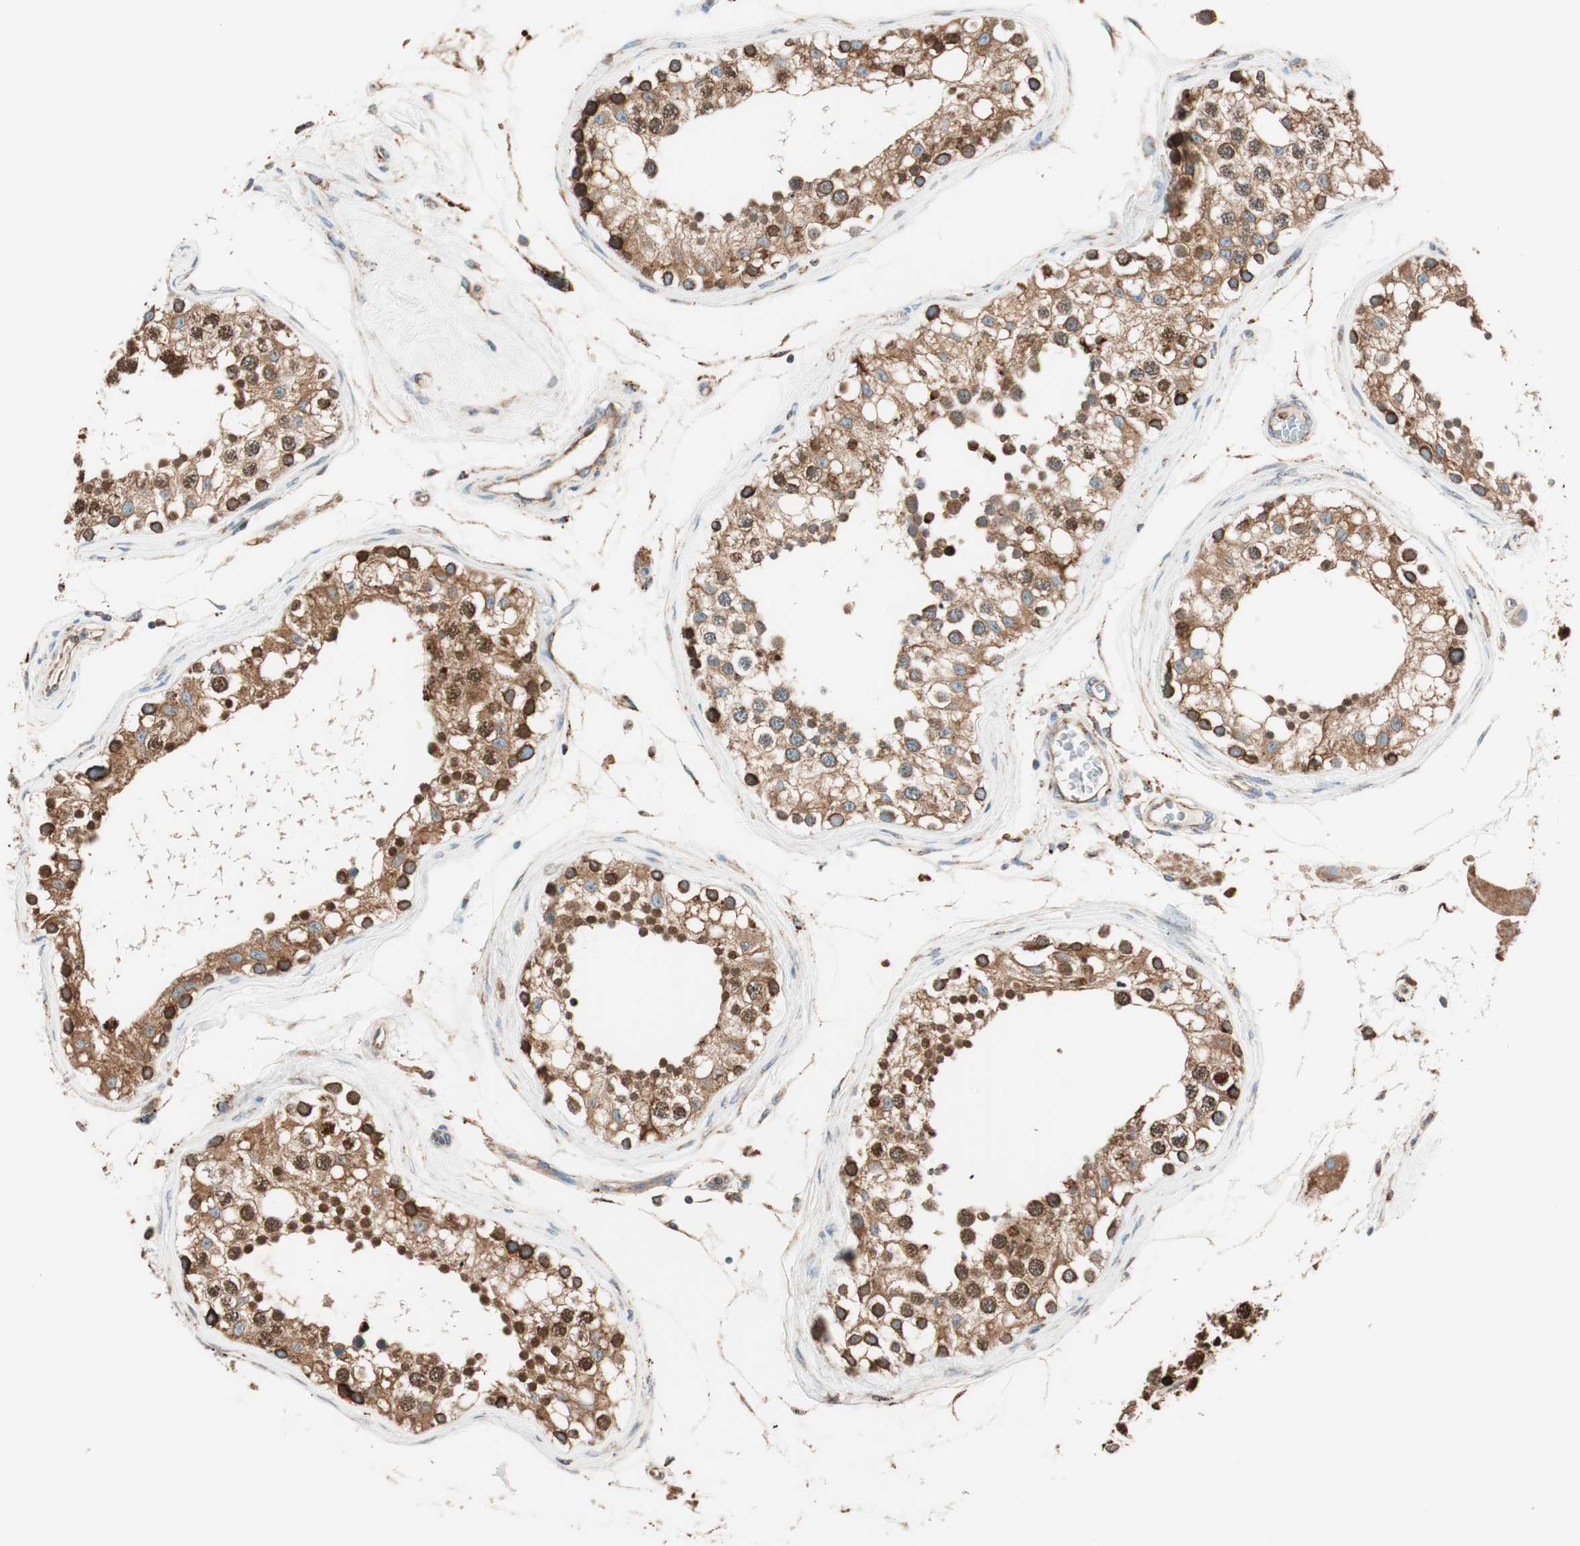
{"staining": {"intensity": "strong", "quantity": ">75%", "location": "cytoplasmic/membranous,nuclear"}, "tissue": "testis", "cell_type": "Cells in seminiferous ducts", "image_type": "normal", "snomed": [{"axis": "morphology", "description": "Normal tissue, NOS"}, {"axis": "topography", "description": "Testis"}], "caption": "Immunohistochemical staining of benign human testis exhibits strong cytoplasmic/membranous,nuclear protein positivity in approximately >75% of cells in seminiferous ducts.", "gene": "PRKCSH", "patient": {"sex": "male", "age": 68}}